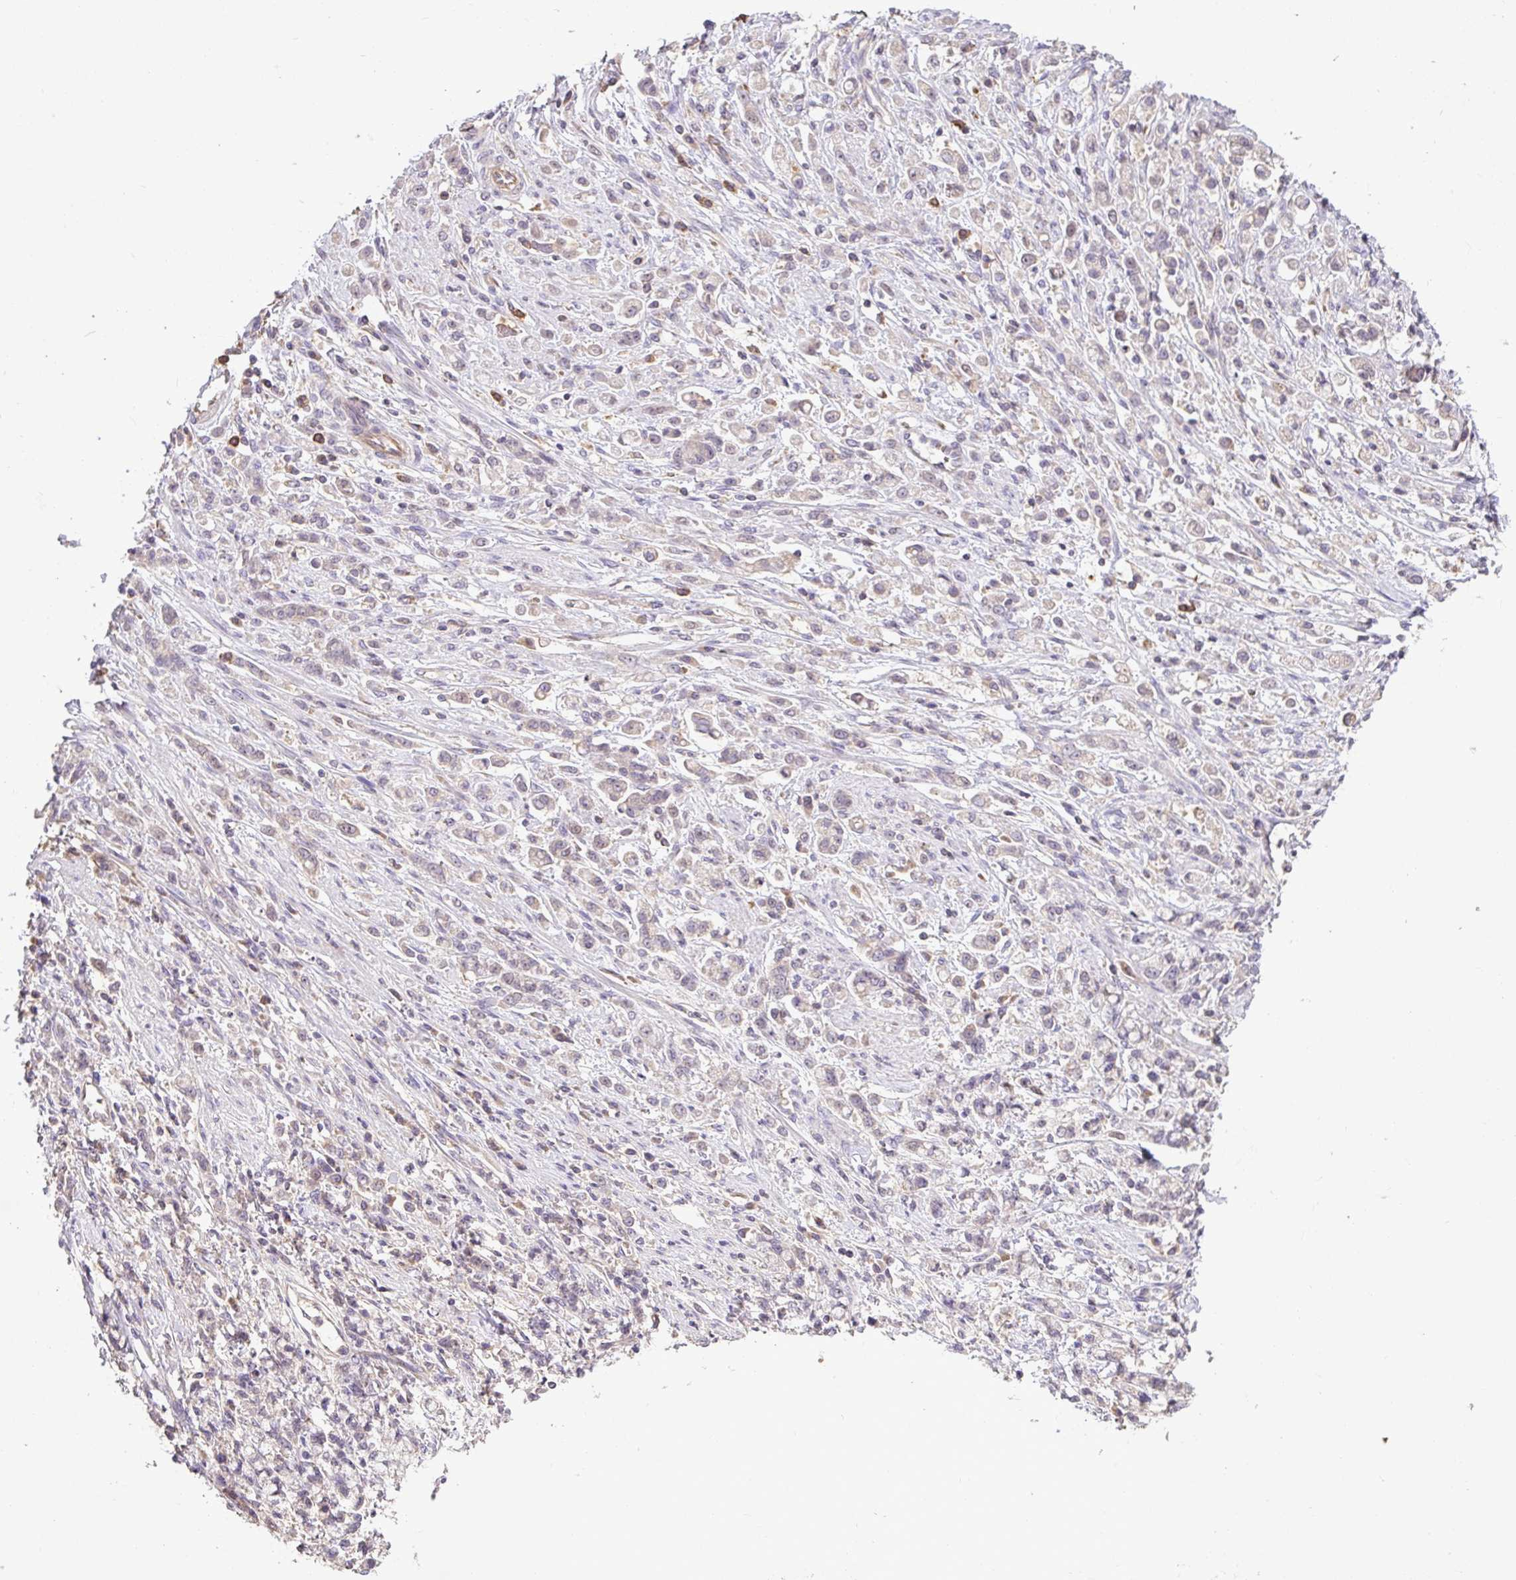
{"staining": {"intensity": "negative", "quantity": "none", "location": "none"}, "tissue": "stomach cancer", "cell_type": "Tumor cells", "image_type": "cancer", "snomed": [{"axis": "morphology", "description": "Adenocarcinoma, NOS"}, {"axis": "topography", "description": "Stomach"}], "caption": "This is an IHC histopathology image of stomach cancer (adenocarcinoma). There is no staining in tumor cells.", "gene": "C1QTNF9B", "patient": {"sex": "female", "age": 60}}